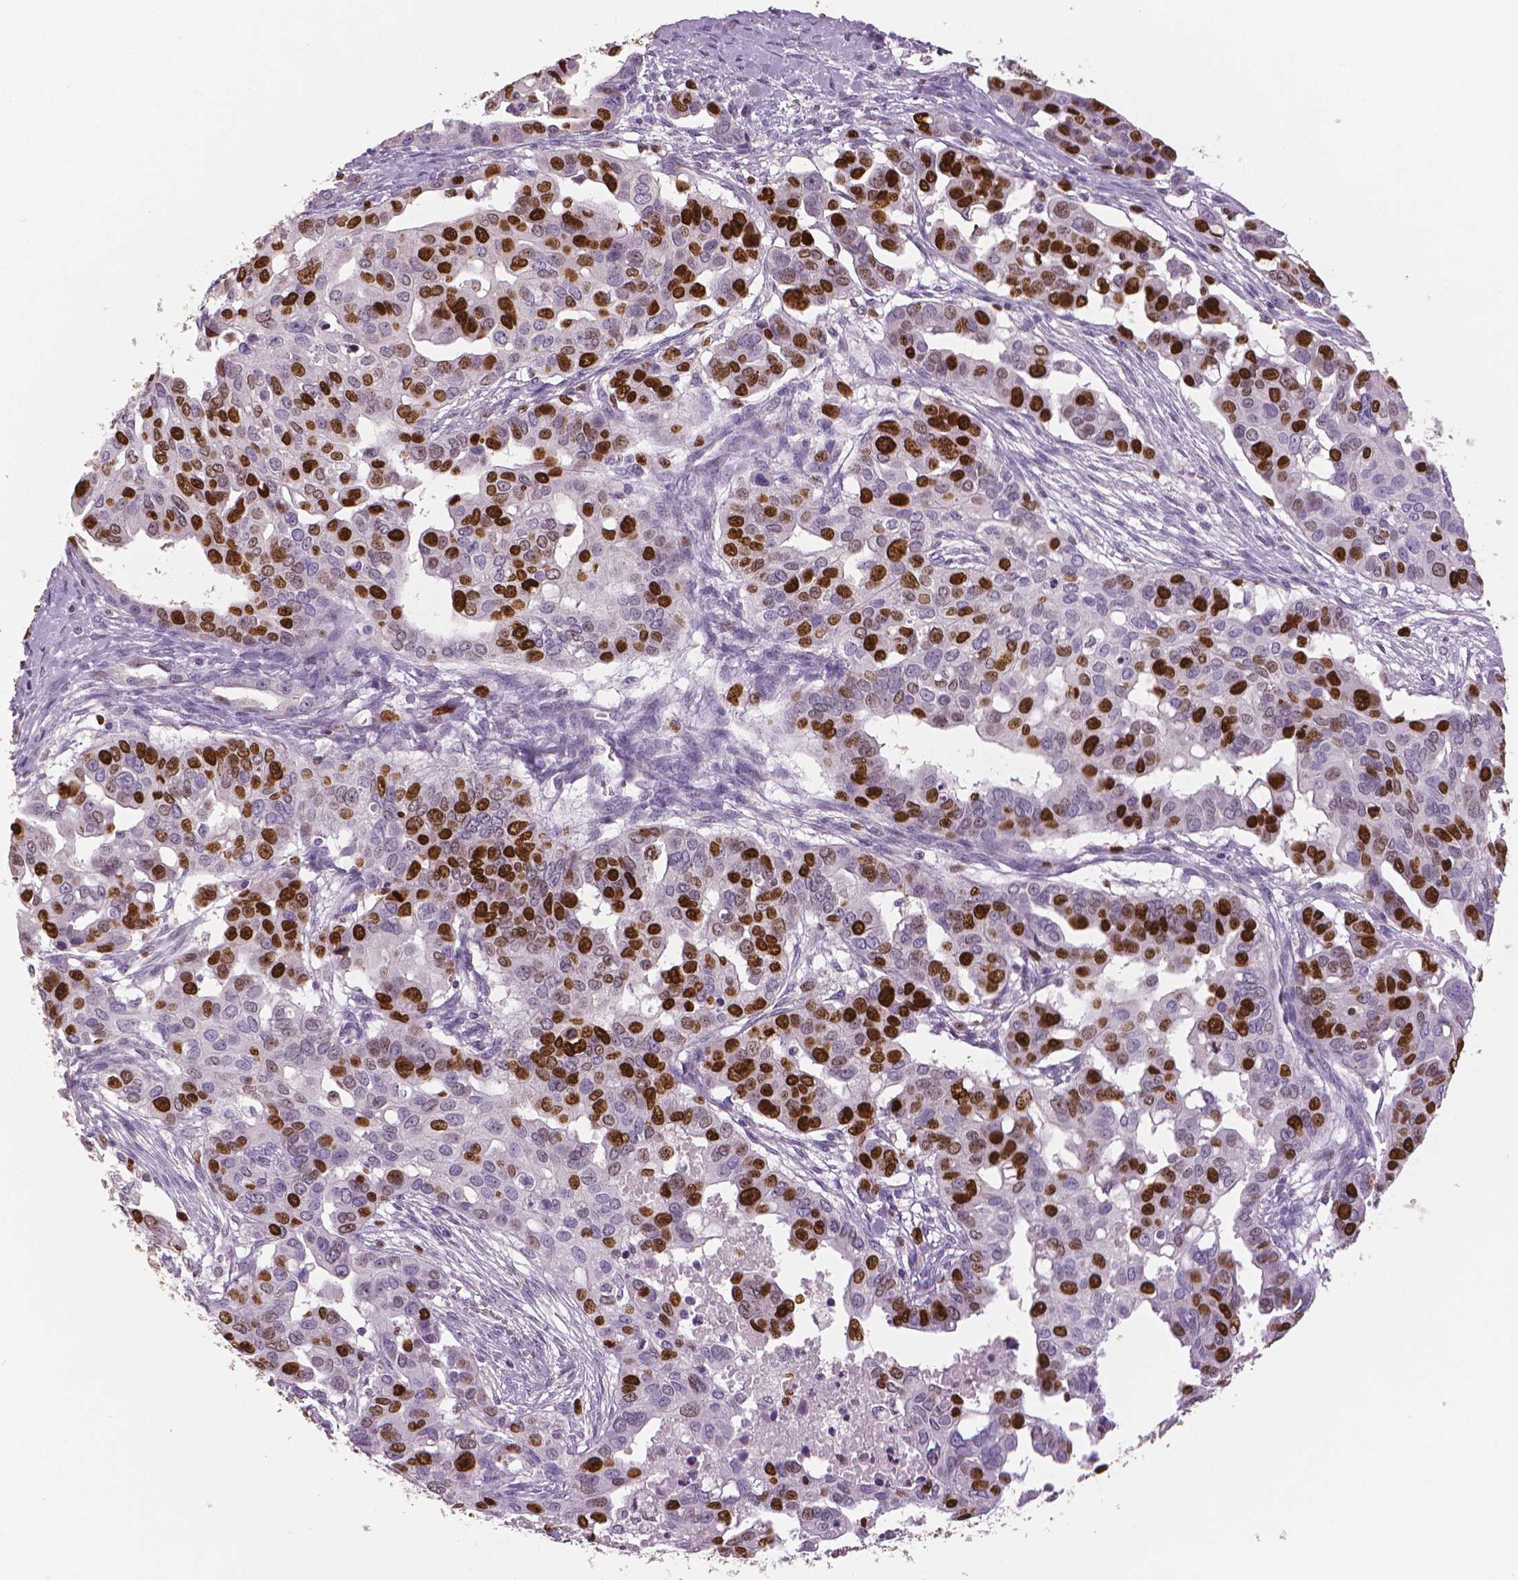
{"staining": {"intensity": "strong", "quantity": "25%-75%", "location": "nuclear"}, "tissue": "ovarian cancer", "cell_type": "Tumor cells", "image_type": "cancer", "snomed": [{"axis": "morphology", "description": "Carcinoma, endometroid"}, {"axis": "topography", "description": "Ovary"}], "caption": "DAB immunohistochemical staining of human ovarian cancer reveals strong nuclear protein positivity in about 25%-75% of tumor cells.", "gene": "MKI67", "patient": {"sex": "female", "age": 78}}